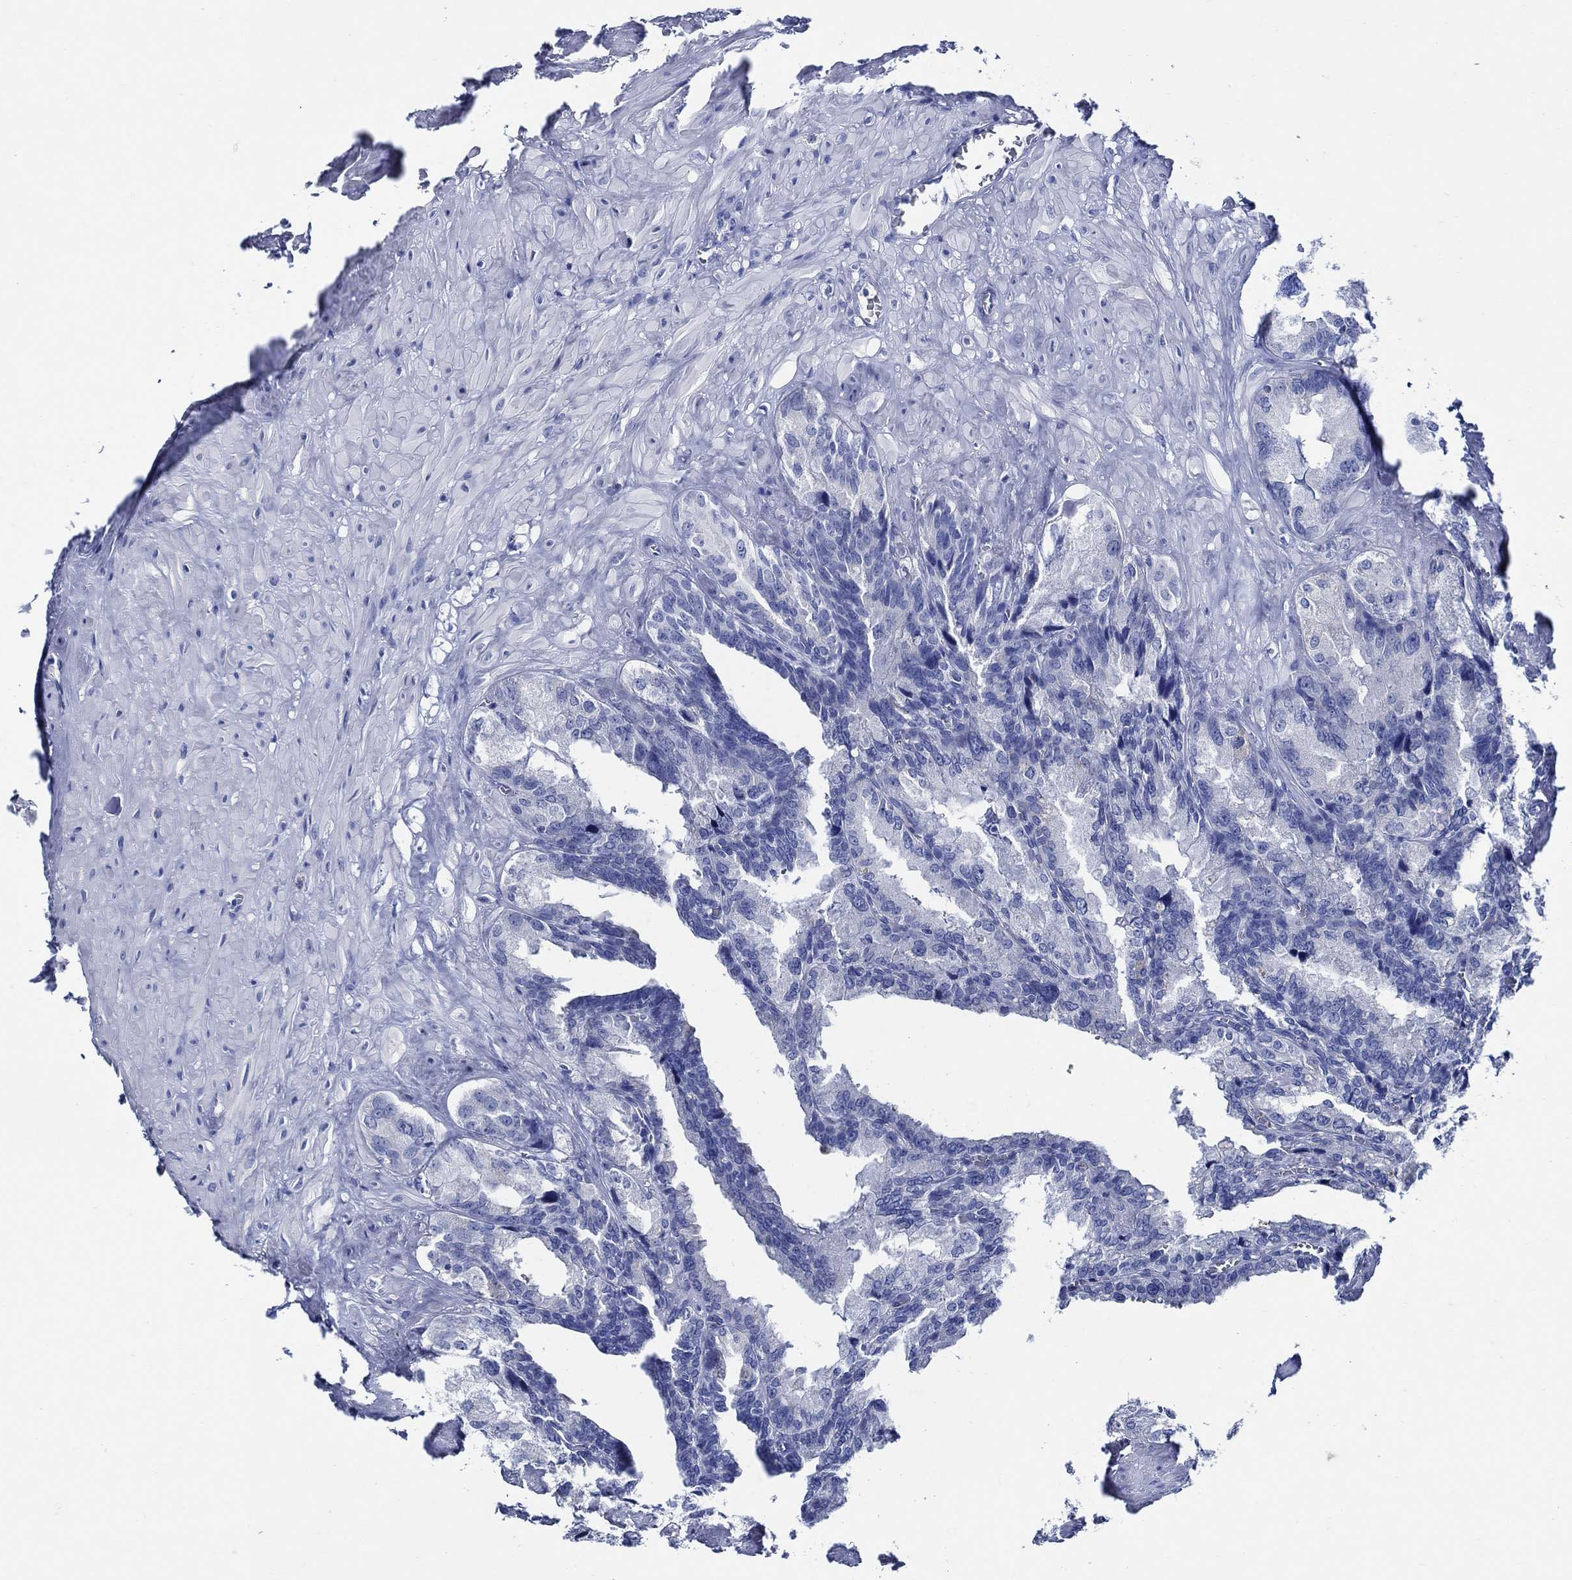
{"staining": {"intensity": "negative", "quantity": "none", "location": "none"}, "tissue": "seminal vesicle", "cell_type": "Glandular cells", "image_type": "normal", "snomed": [{"axis": "morphology", "description": "Normal tissue, NOS"}, {"axis": "topography", "description": "Seminal veicle"}], "caption": "A photomicrograph of seminal vesicle stained for a protein shows no brown staining in glandular cells. Nuclei are stained in blue.", "gene": "WDR62", "patient": {"sex": "male", "age": 72}}